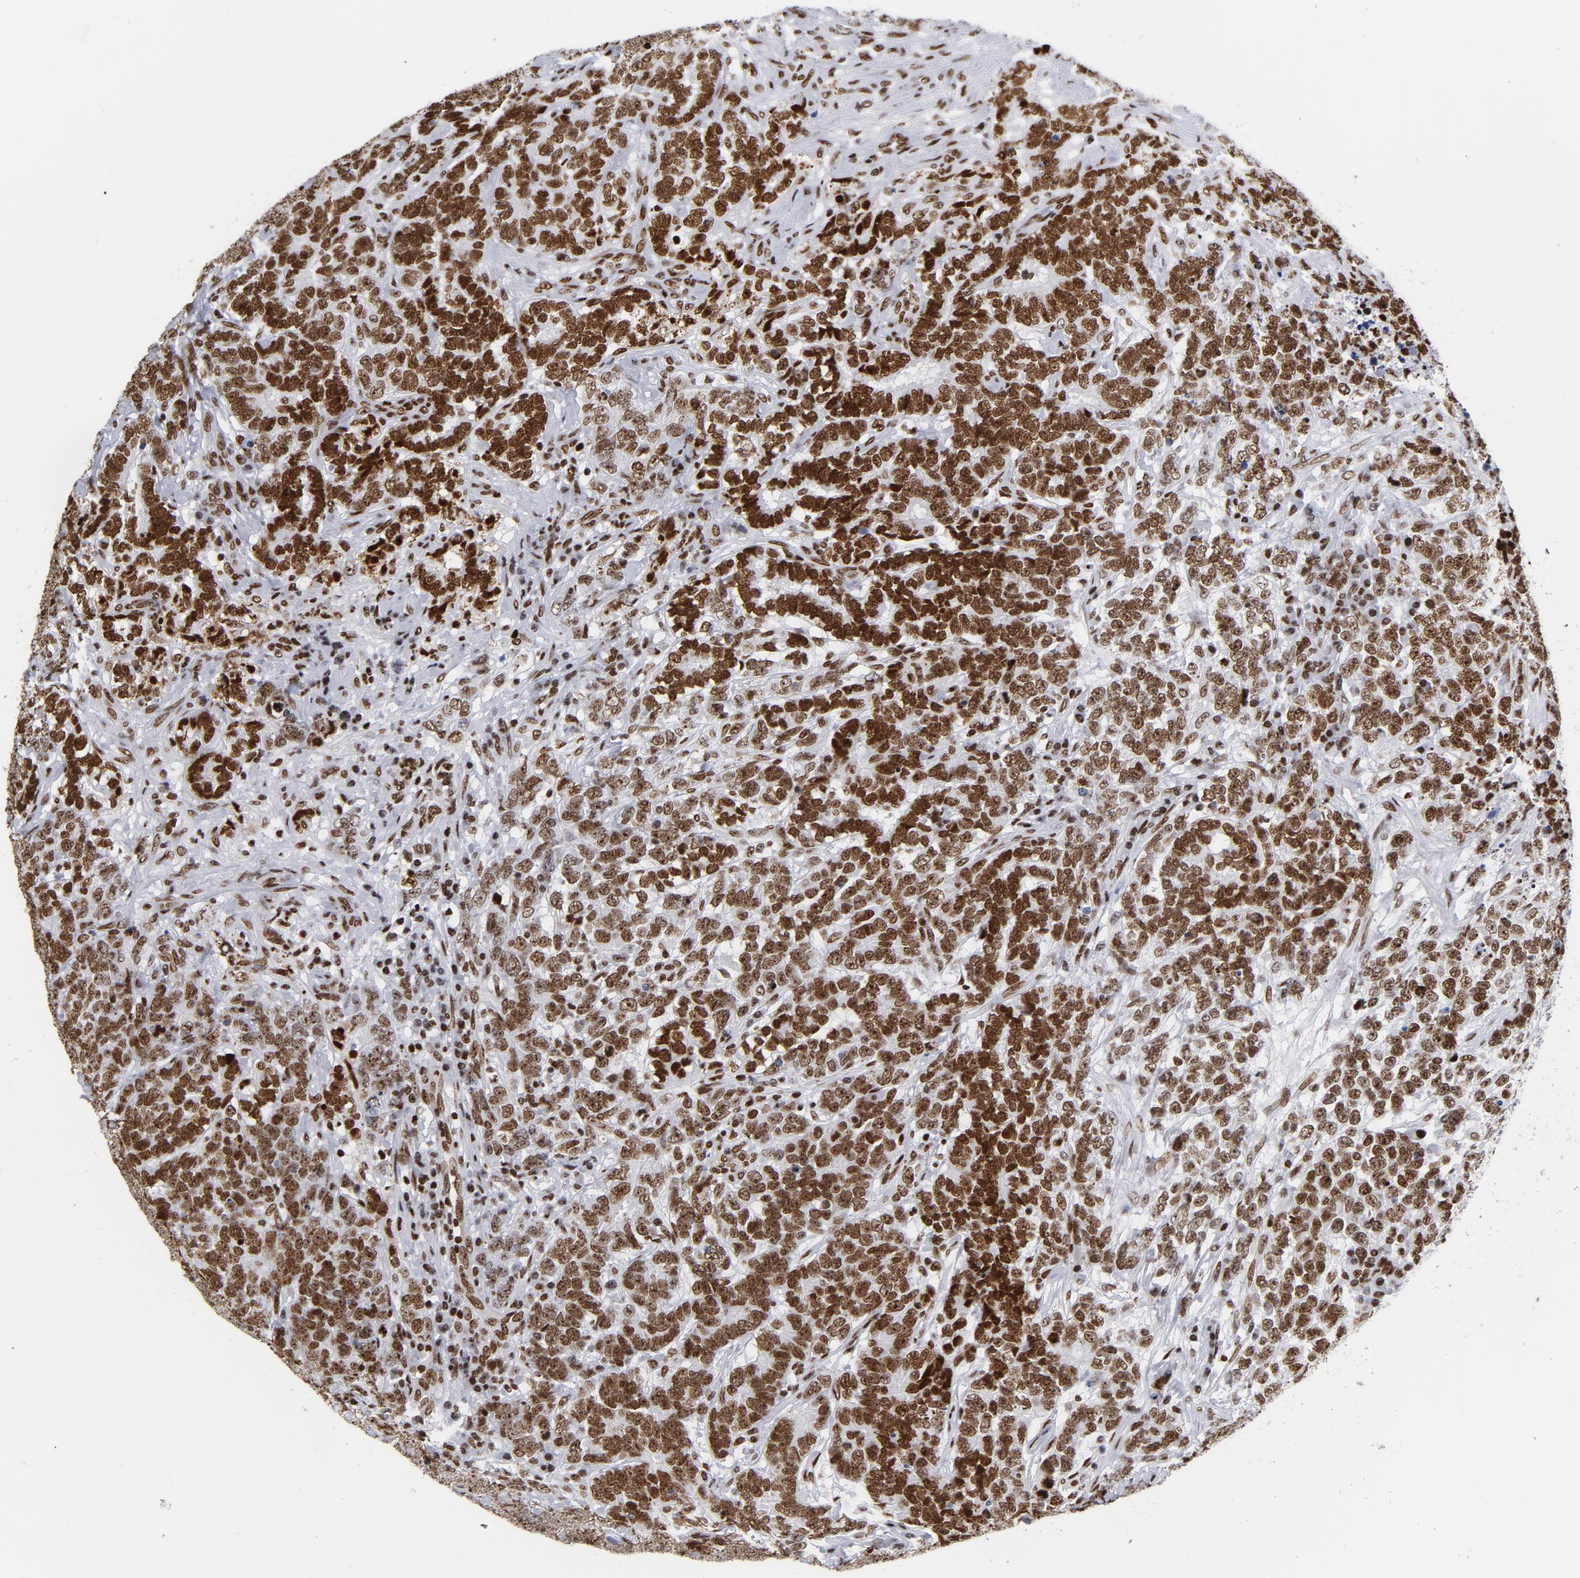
{"staining": {"intensity": "weak", "quantity": "<25%", "location": "nuclear"}, "tissue": "testis cancer", "cell_type": "Tumor cells", "image_type": "cancer", "snomed": [{"axis": "morphology", "description": "Carcinoma, Embryonal, NOS"}, {"axis": "topography", "description": "Testis"}], "caption": "This micrograph is of embryonal carcinoma (testis) stained with immunohistochemistry to label a protein in brown with the nuclei are counter-stained blue. There is no expression in tumor cells. (Immunohistochemistry, brightfield microscopy, high magnification).", "gene": "TOP2B", "patient": {"sex": "male", "age": 26}}